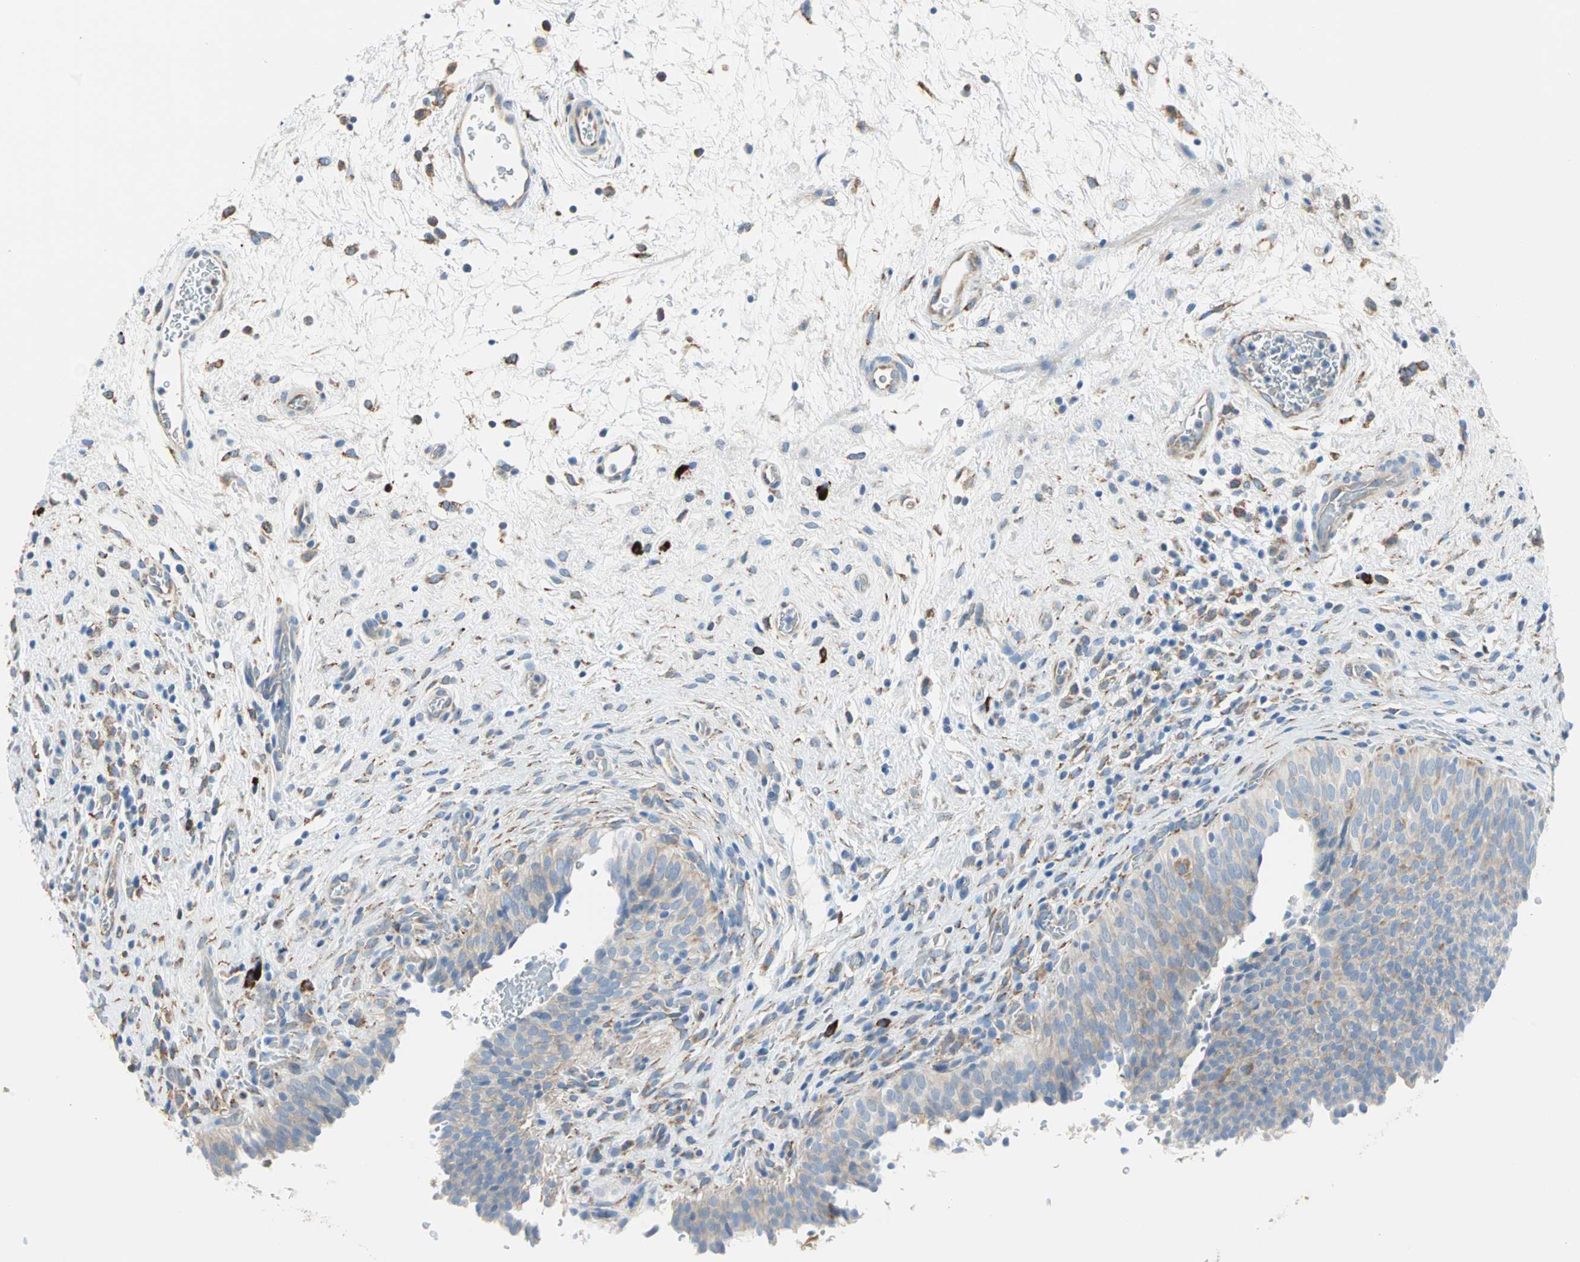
{"staining": {"intensity": "weak", "quantity": ">75%", "location": "cytoplasmic/membranous"}, "tissue": "urinary bladder", "cell_type": "Urothelial cells", "image_type": "normal", "snomed": [{"axis": "morphology", "description": "Normal tissue, NOS"}, {"axis": "topography", "description": "Urinary bladder"}], "caption": "Immunohistochemistry (IHC) (DAB) staining of unremarkable urinary bladder demonstrates weak cytoplasmic/membranous protein positivity in approximately >75% of urothelial cells. (DAB IHC, brown staining for protein, blue staining for nuclei).", "gene": "PLCXD1", "patient": {"sex": "male", "age": 51}}